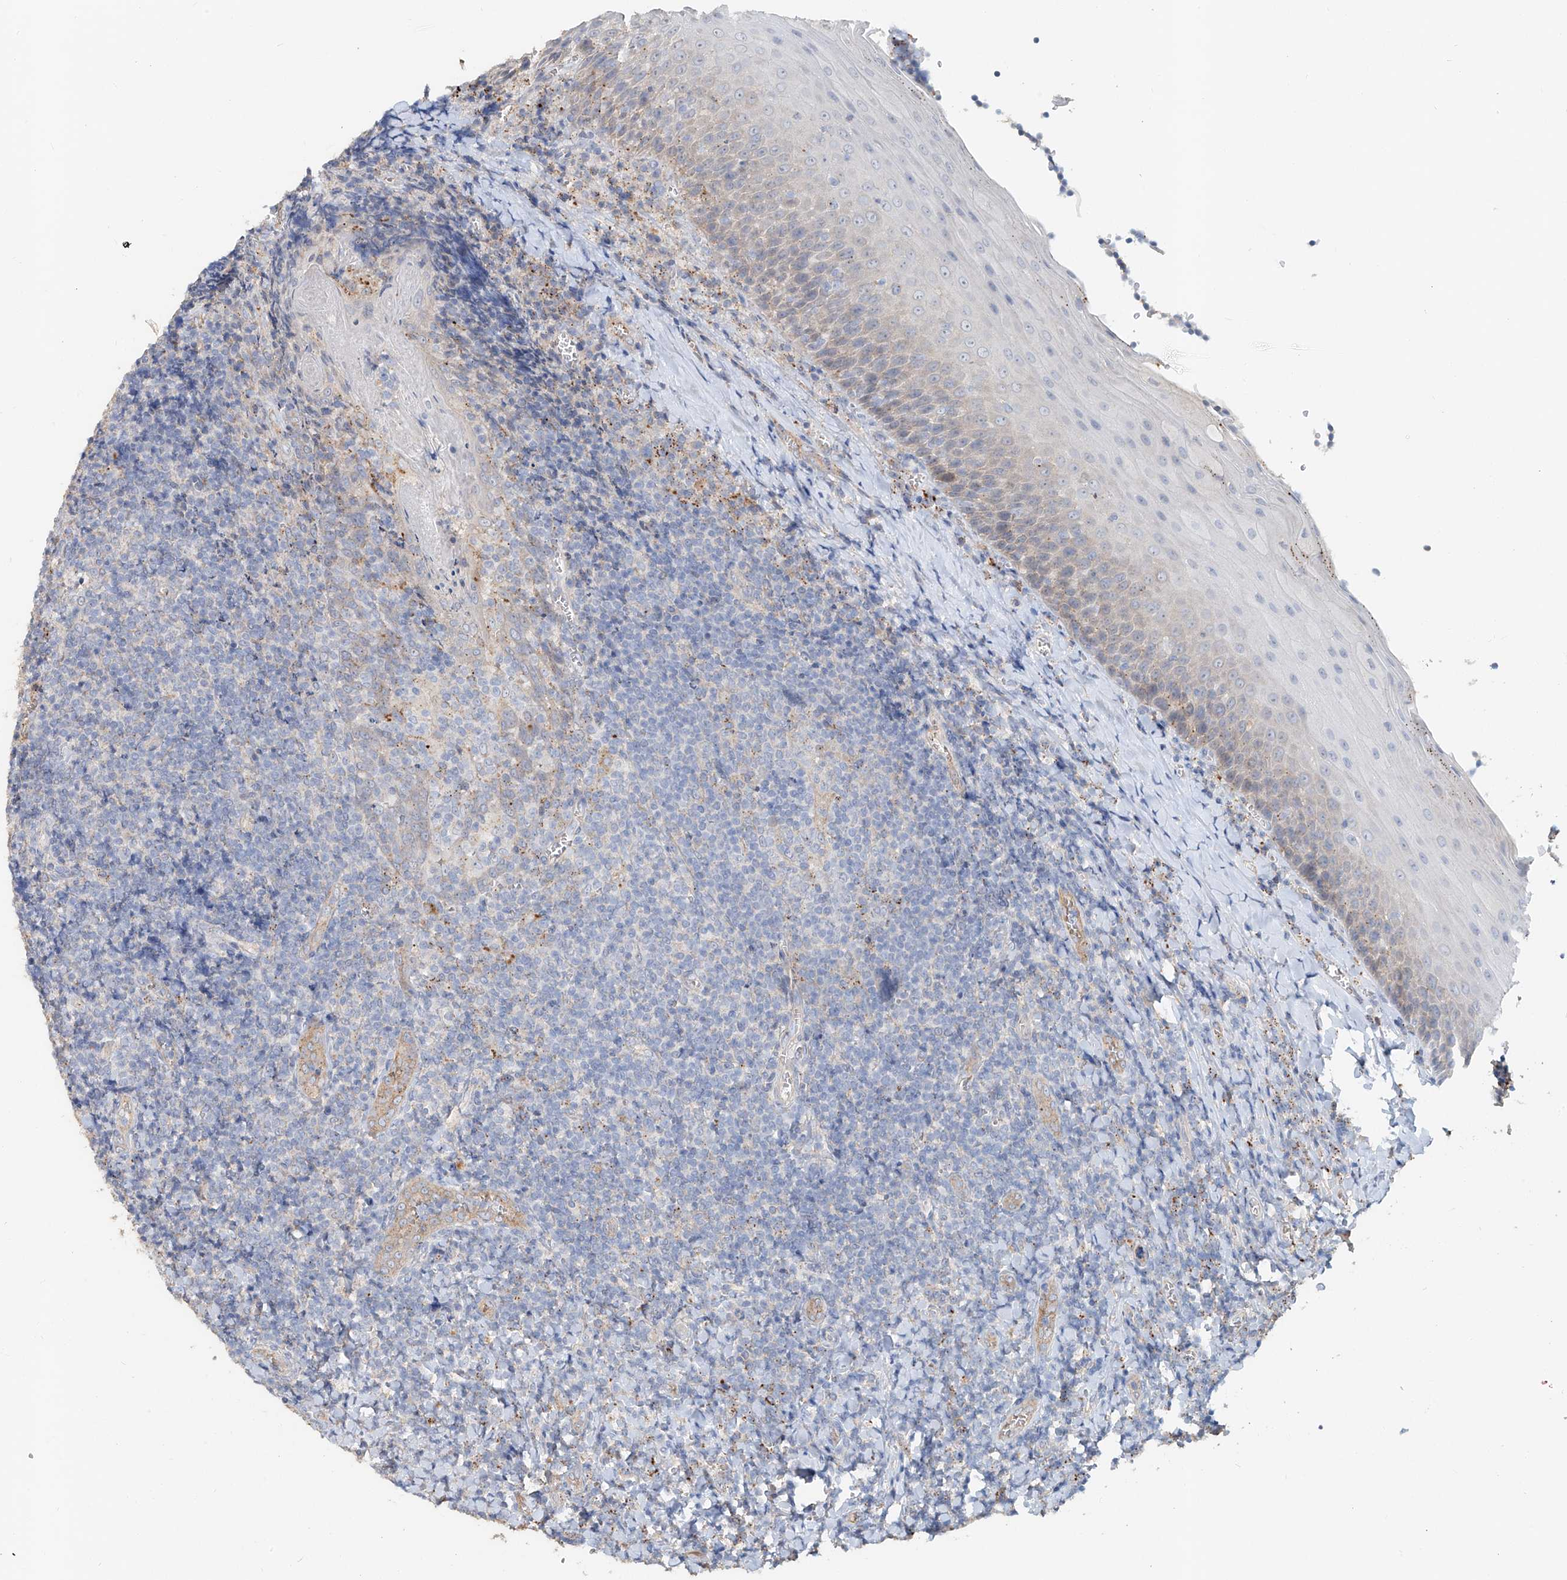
{"staining": {"intensity": "moderate", "quantity": "<25%", "location": "cytoplasmic/membranous"}, "tissue": "tonsil", "cell_type": "Germinal center cells", "image_type": "normal", "snomed": [{"axis": "morphology", "description": "Normal tissue, NOS"}, {"axis": "topography", "description": "Tonsil"}], "caption": "Protein expression analysis of normal tonsil shows moderate cytoplasmic/membranous expression in approximately <25% of germinal center cells. (Brightfield microscopy of DAB IHC at high magnification).", "gene": "TRIM47", "patient": {"sex": "male", "age": 27}}